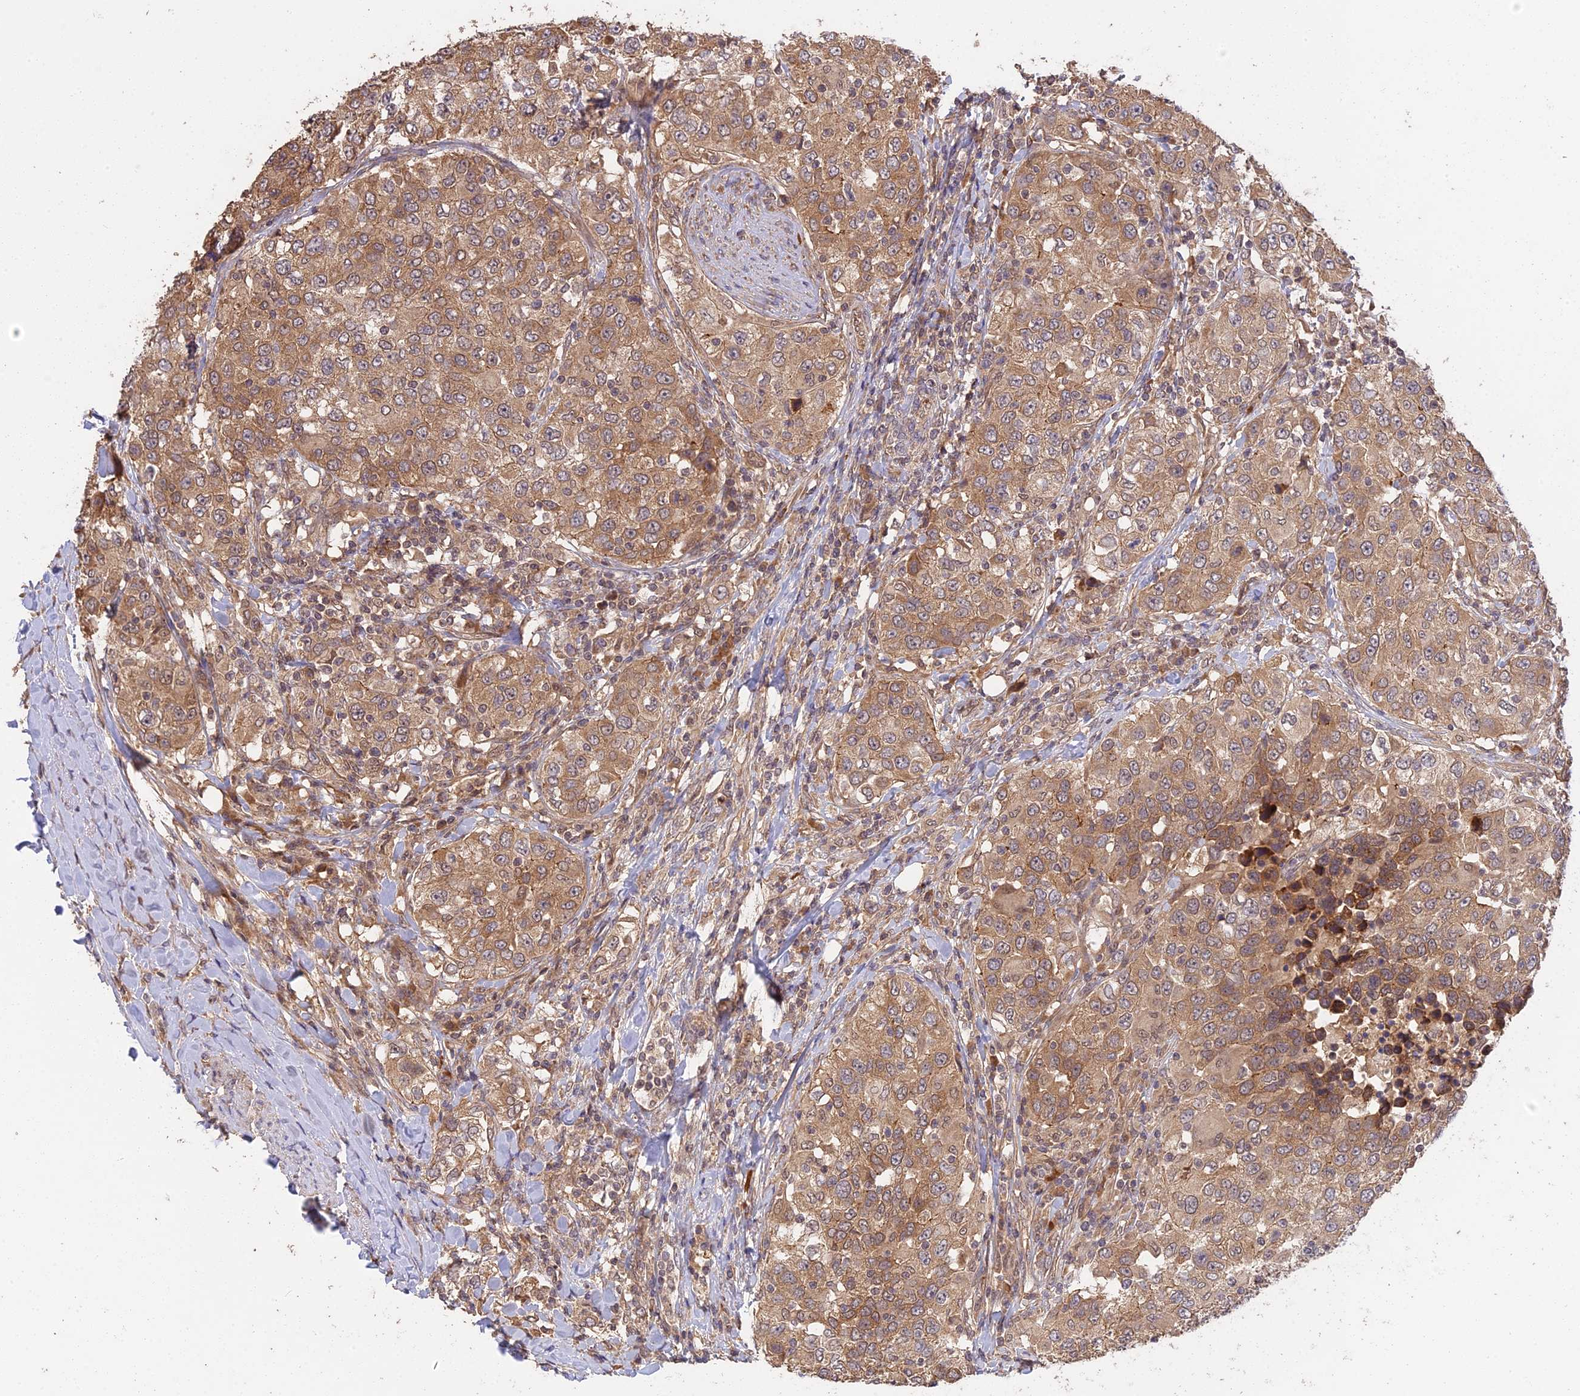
{"staining": {"intensity": "moderate", "quantity": ">75%", "location": "cytoplasmic/membranous"}, "tissue": "urothelial cancer", "cell_type": "Tumor cells", "image_type": "cancer", "snomed": [{"axis": "morphology", "description": "Urothelial carcinoma, High grade"}, {"axis": "topography", "description": "Urinary bladder"}], "caption": "Immunohistochemistry histopathology image of neoplastic tissue: urothelial carcinoma (high-grade) stained using IHC exhibits medium levels of moderate protein expression localized specifically in the cytoplasmic/membranous of tumor cells, appearing as a cytoplasmic/membranous brown color.", "gene": "ARHGAP40", "patient": {"sex": "female", "age": 80}}